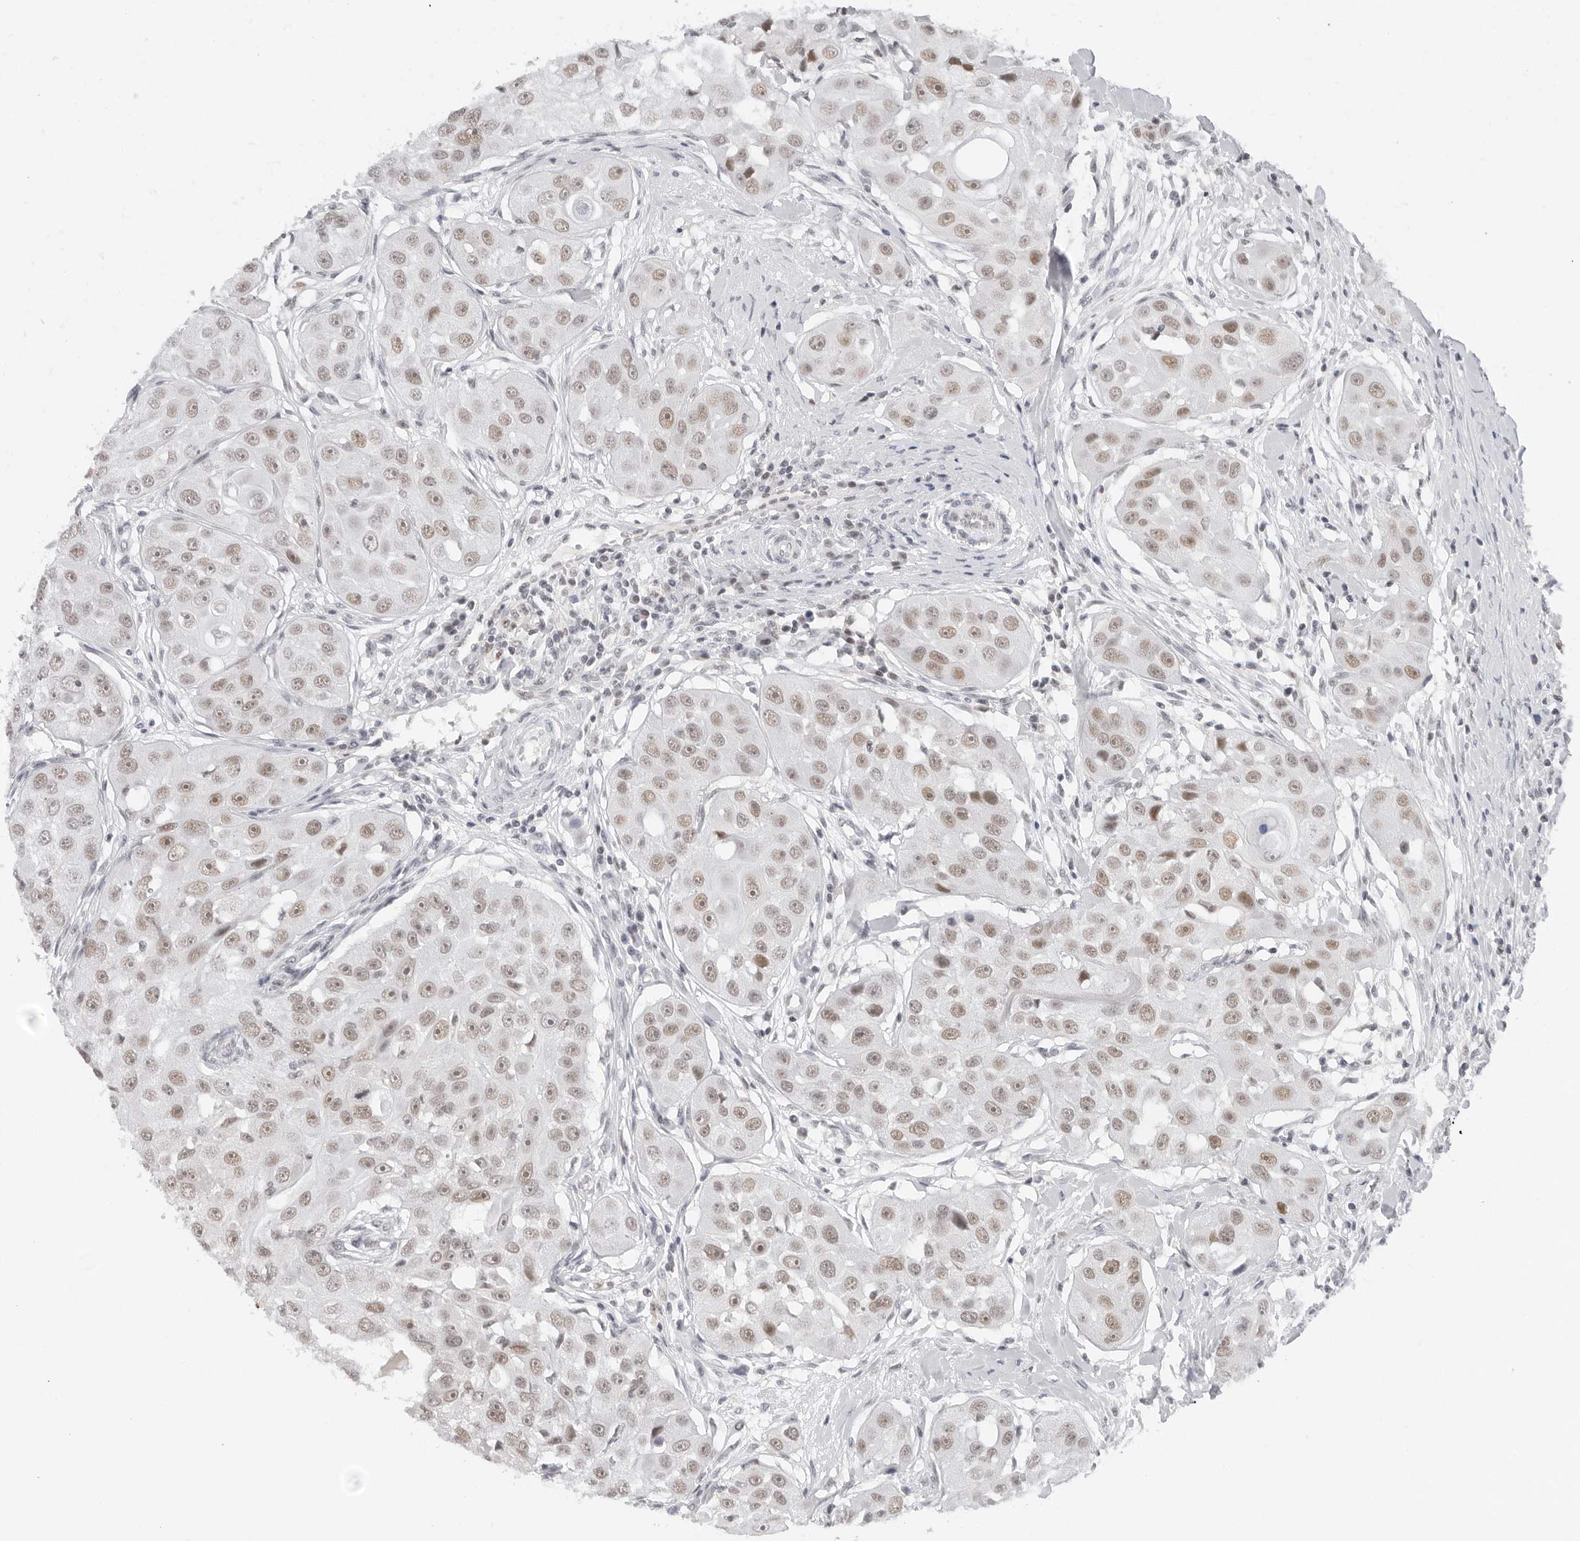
{"staining": {"intensity": "moderate", "quantity": ">75%", "location": "nuclear"}, "tissue": "head and neck cancer", "cell_type": "Tumor cells", "image_type": "cancer", "snomed": [{"axis": "morphology", "description": "Normal tissue, NOS"}, {"axis": "morphology", "description": "Squamous cell carcinoma, NOS"}, {"axis": "topography", "description": "Skeletal muscle"}, {"axis": "topography", "description": "Head-Neck"}], "caption": "This is an image of immunohistochemistry staining of head and neck cancer (squamous cell carcinoma), which shows moderate staining in the nuclear of tumor cells.", "gene": "FLG2", "patient": {"sex": "male", "age": 51}}